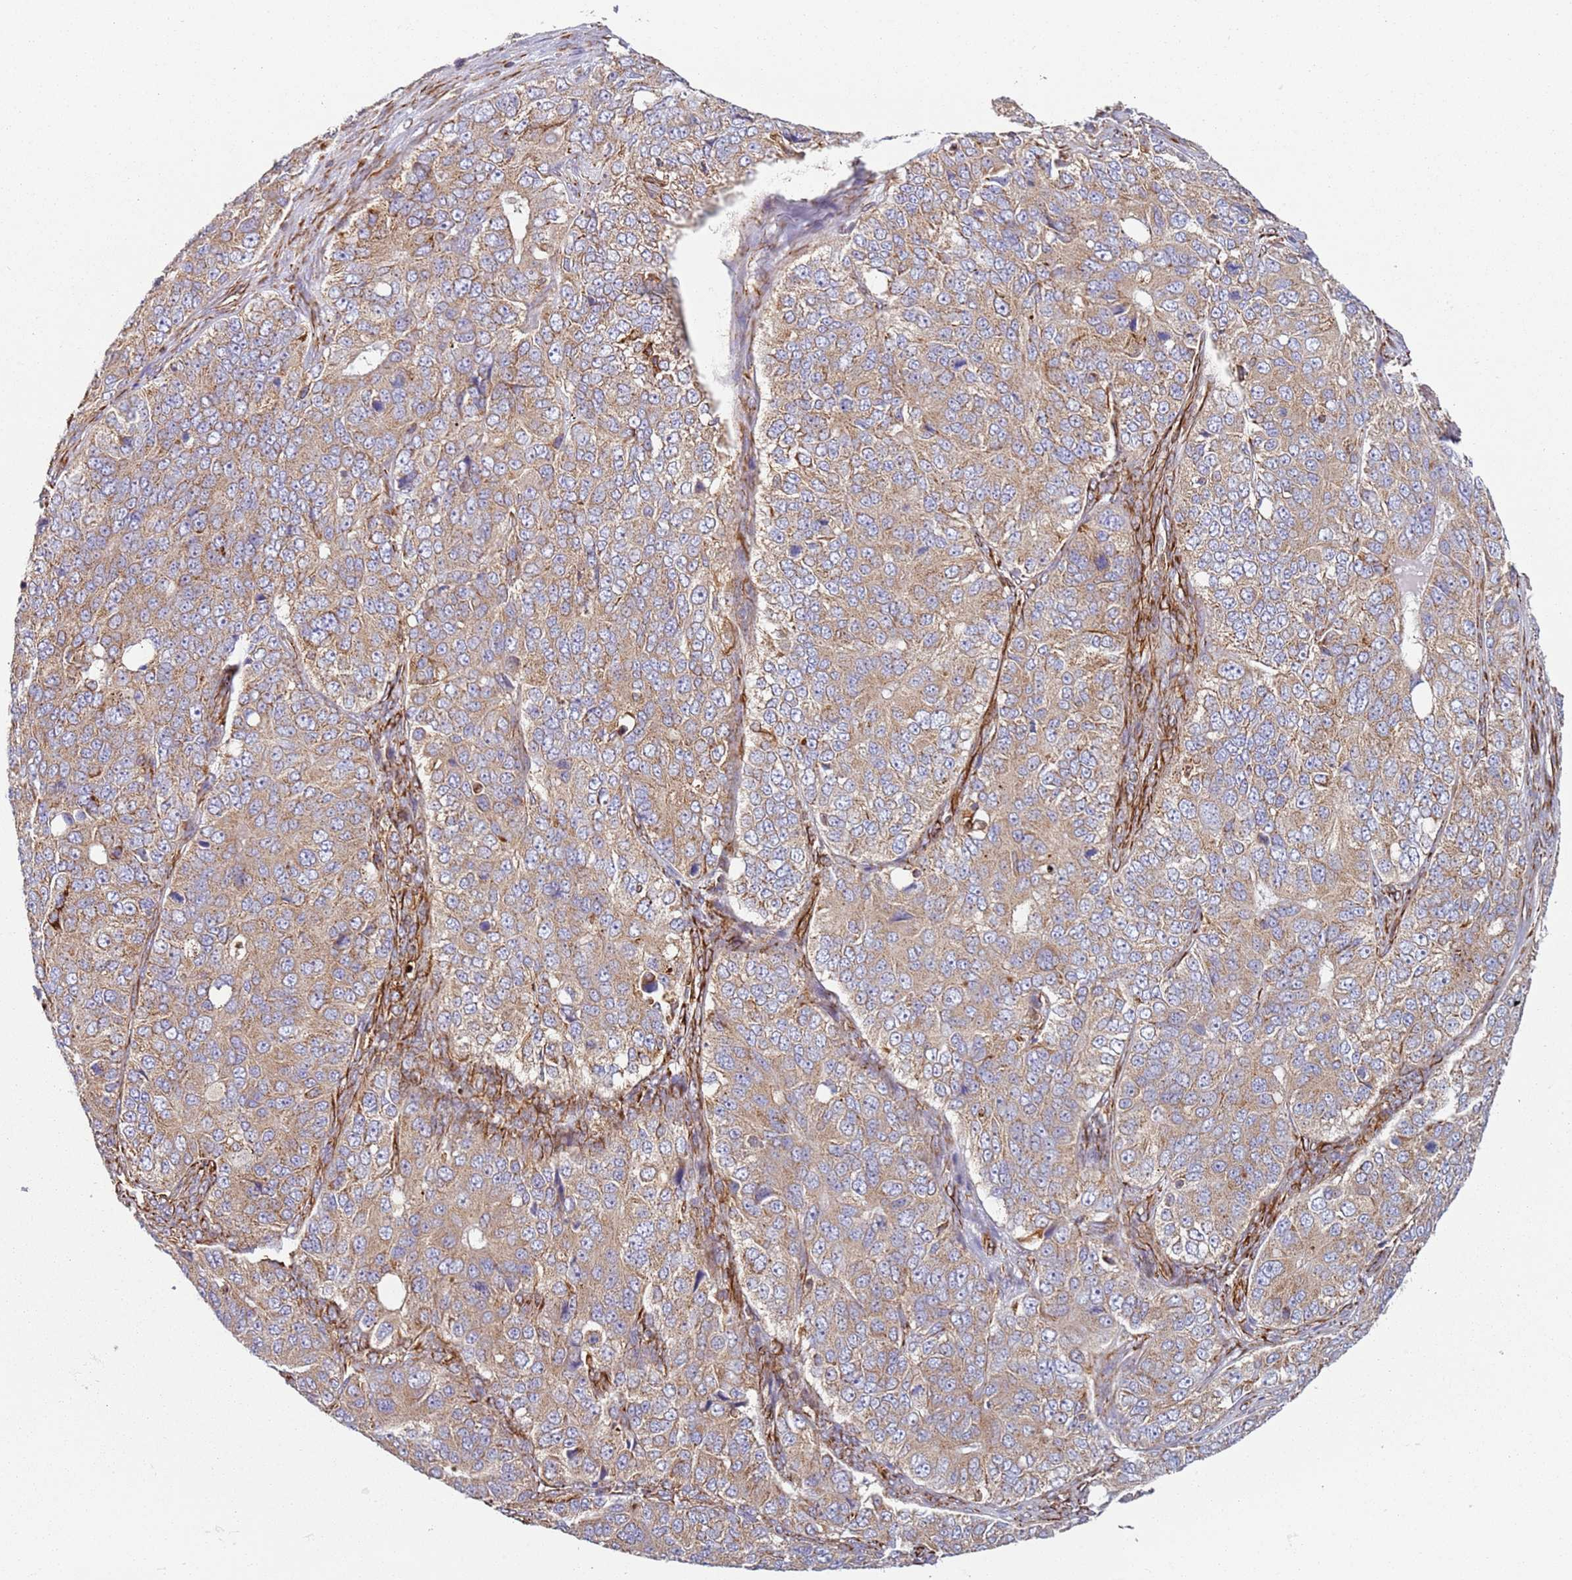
{"staining": {"intensity": "weak", "quantity": ">75%", "location": "cytoplasmic/membranous"}, "tissue": "ovarian cancer", "cell_type": "Tumor cells", "image_type": "cancer", "snomed": [{"axis": "morphology", "description": "Carcinoma, endometroid"}, {"axis": "topography", "description": "Ovary"}], "caption": "Brown immunohistochemical staining in human ovarian cancer displays weak cytoplasmic/membranous staining in about >75% of tumor cells.", "gene": "SNAPIN", "patient": {"sex": "female", "age": 51}}